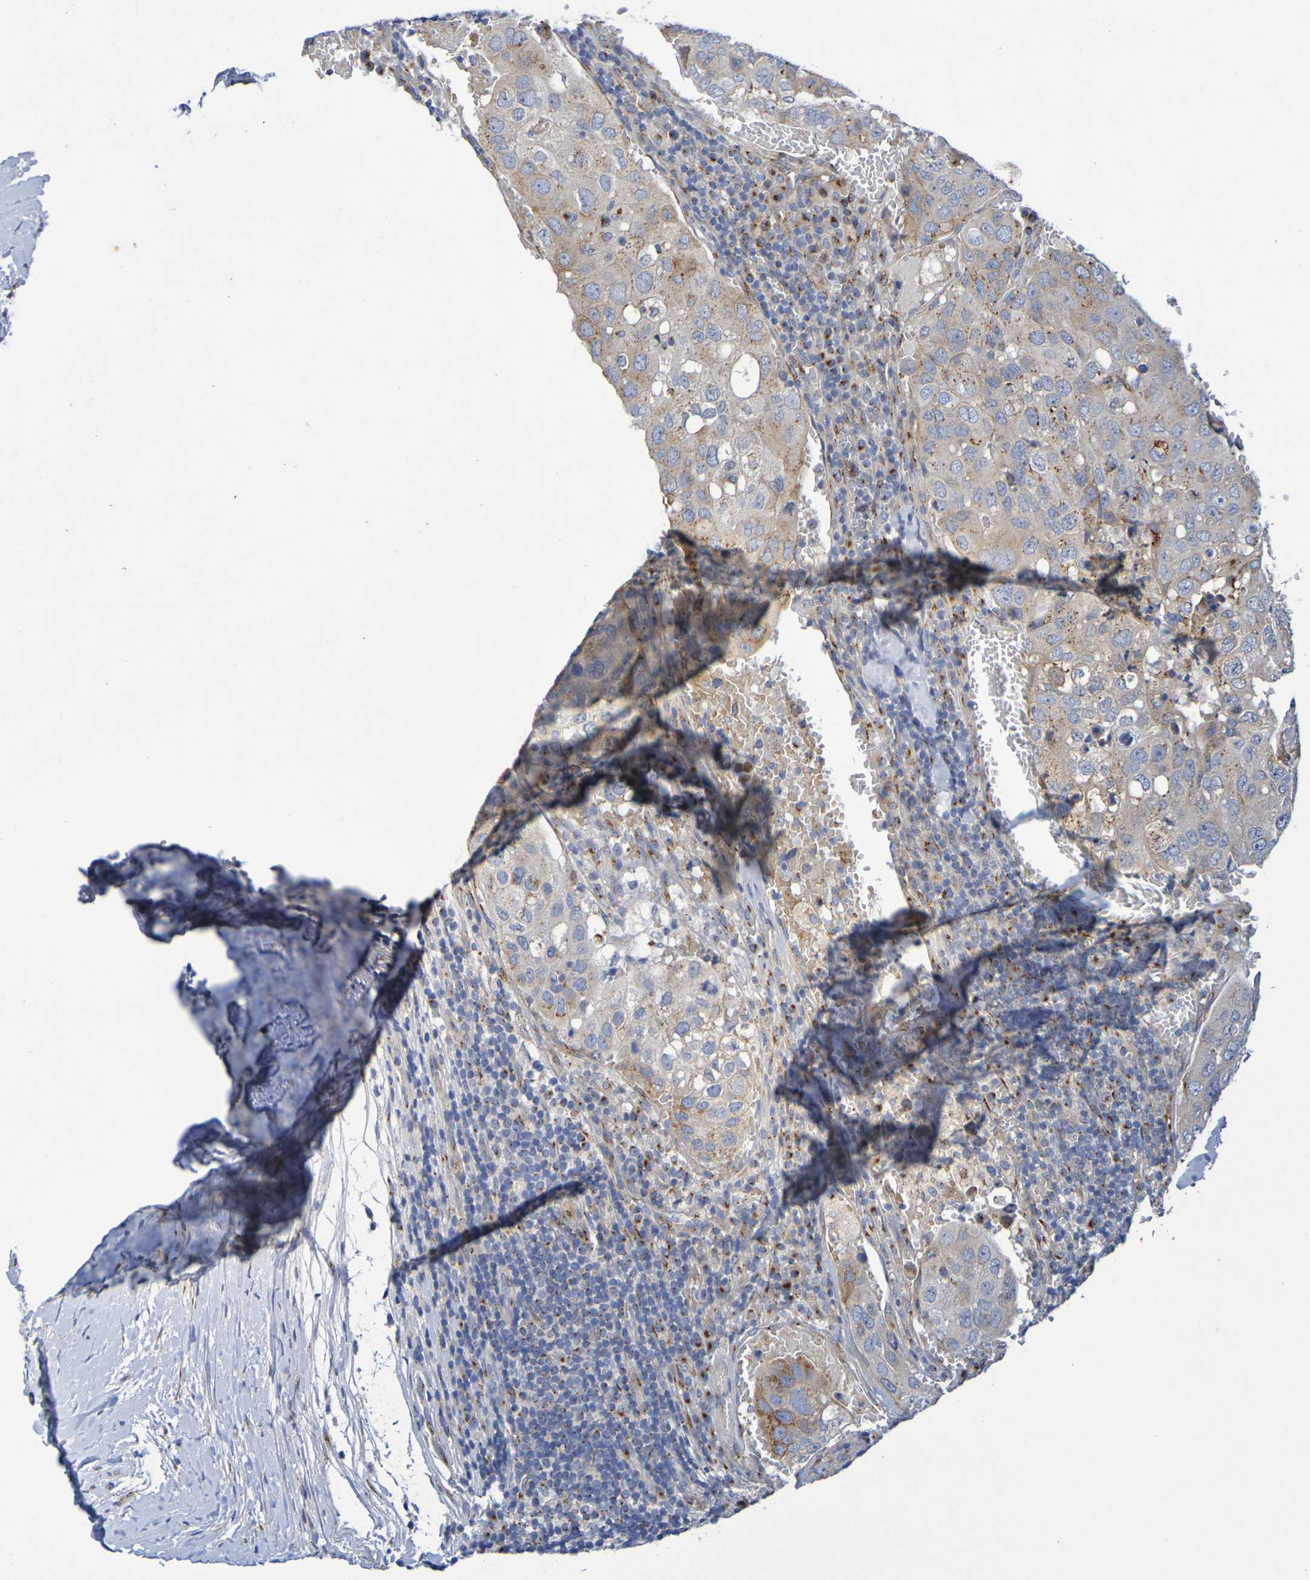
{"staining": {"intensity": "weak", "quantity": ">75%", "location": "cytoplasmic/membranous"}, "tissue": "urothelial cancer", "cell_type": "Tumor cells", "image_type": "cancer", "snomed": [{"axis": "morphology", "description": "Urothelial carcinoma, High grade"}, {"axis": "topography", "description": "Lymph node"}, {"axis": "topography", "description": "Urinary bladder"}], "caption": "Protein analysis of urothelial cancer tissue reveals weak cytoplasmic/membranous expression in about >75% of tumor cells.", "gene": "DCP2", "patient": {"sex": "male", "age": 51}}